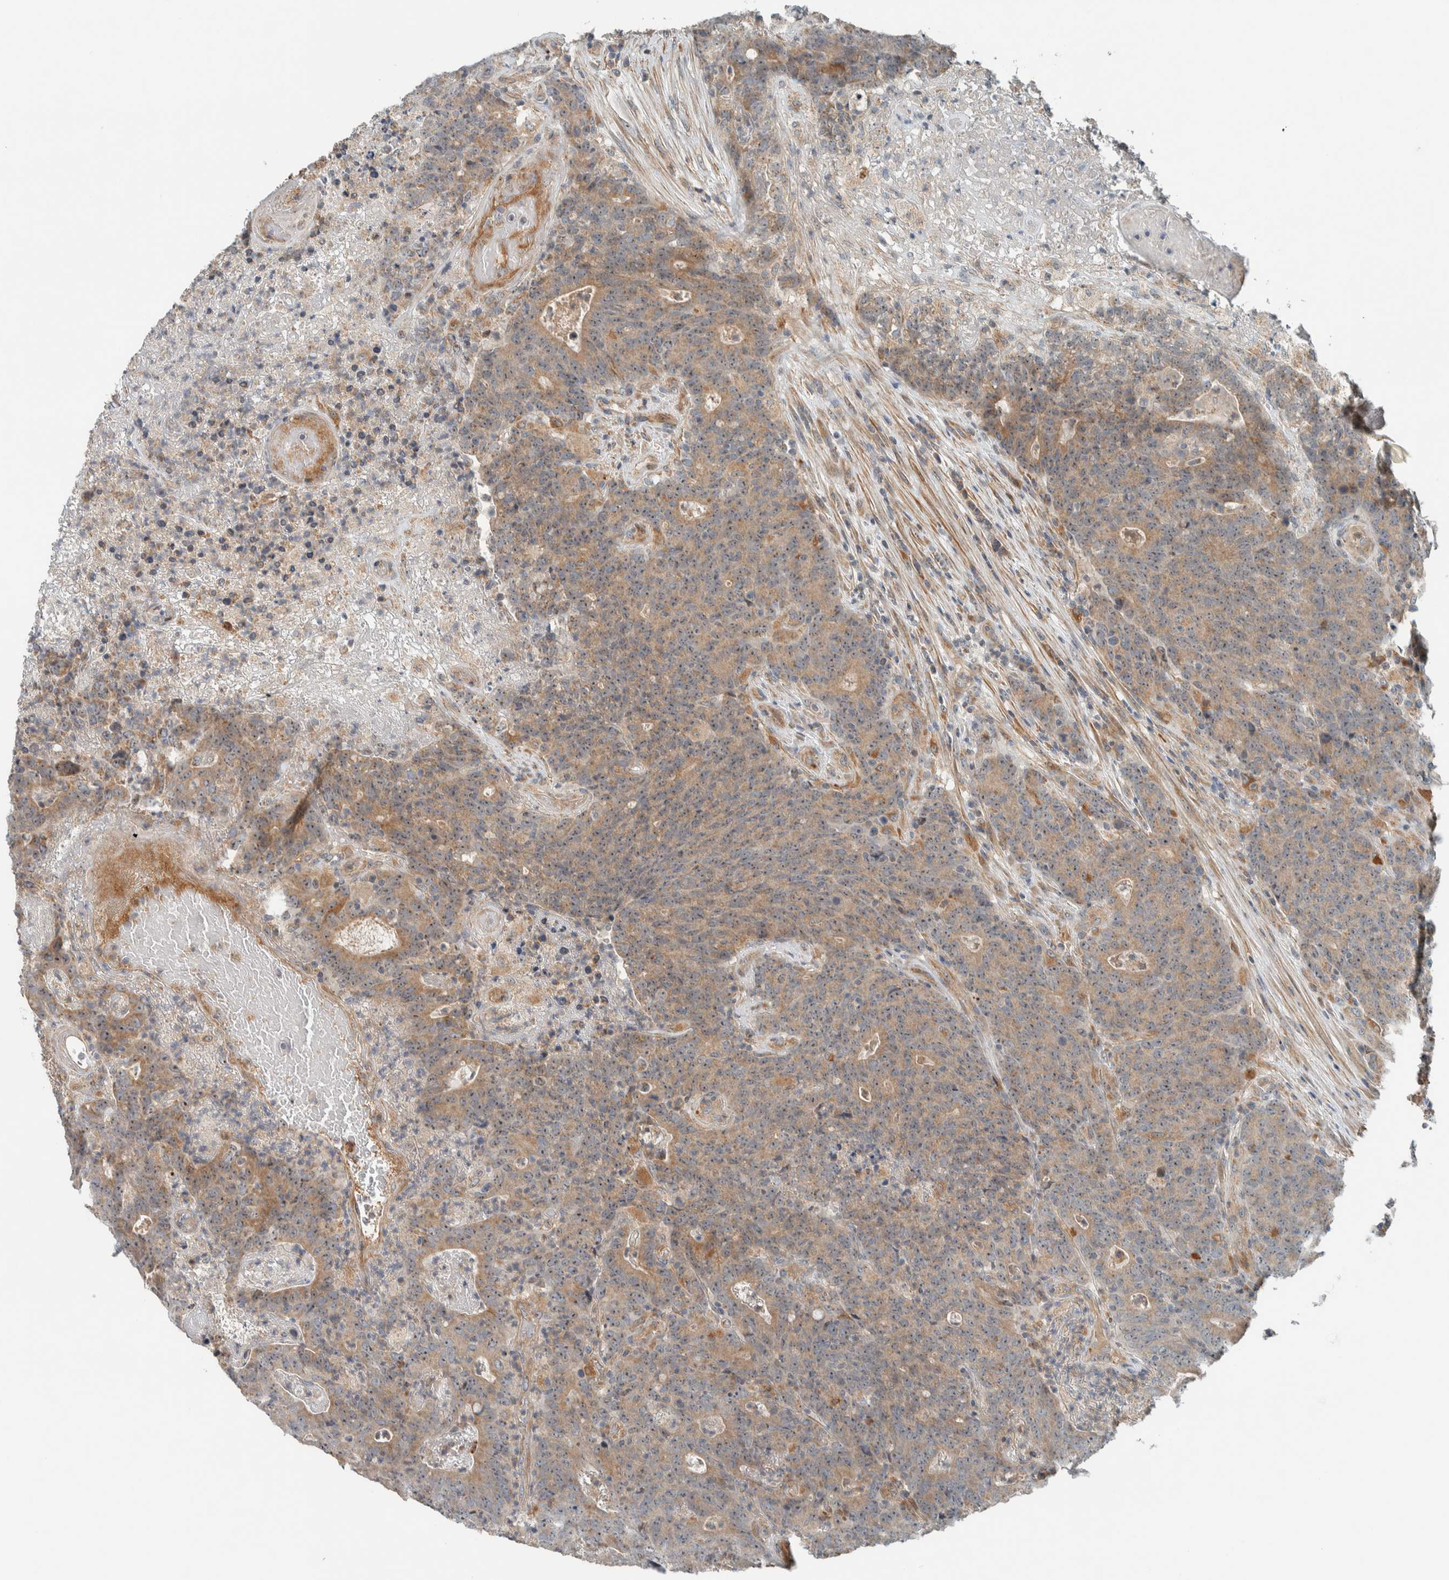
{"staining": {"intensity": "weak", "quantity": ">75%", "location": "cytoplasmic/membranous,nuclear"}, "tissue": "colorectal cancer", "cell_type": "Tumor cells", "image_type": "cancer", "snomed": [{"axis": "morphology", "description": "Normal tissue, NOS"}, {"axis": "morphology", "description": "Adenocarcinoma, NOS"}, {"axis": "topography", "description": "Colon"}], "caption": "Immunohistochemical staining of colorectal cancer displays weak cytoplasmic/membranous and nuclear protein staining in approximately >75% of tumor cells. (DAB IHC, brown staining for protein, blue staining for nuclei).", "gene": "SLFN12L", "patient": {"sex": "female", "age": 75}}